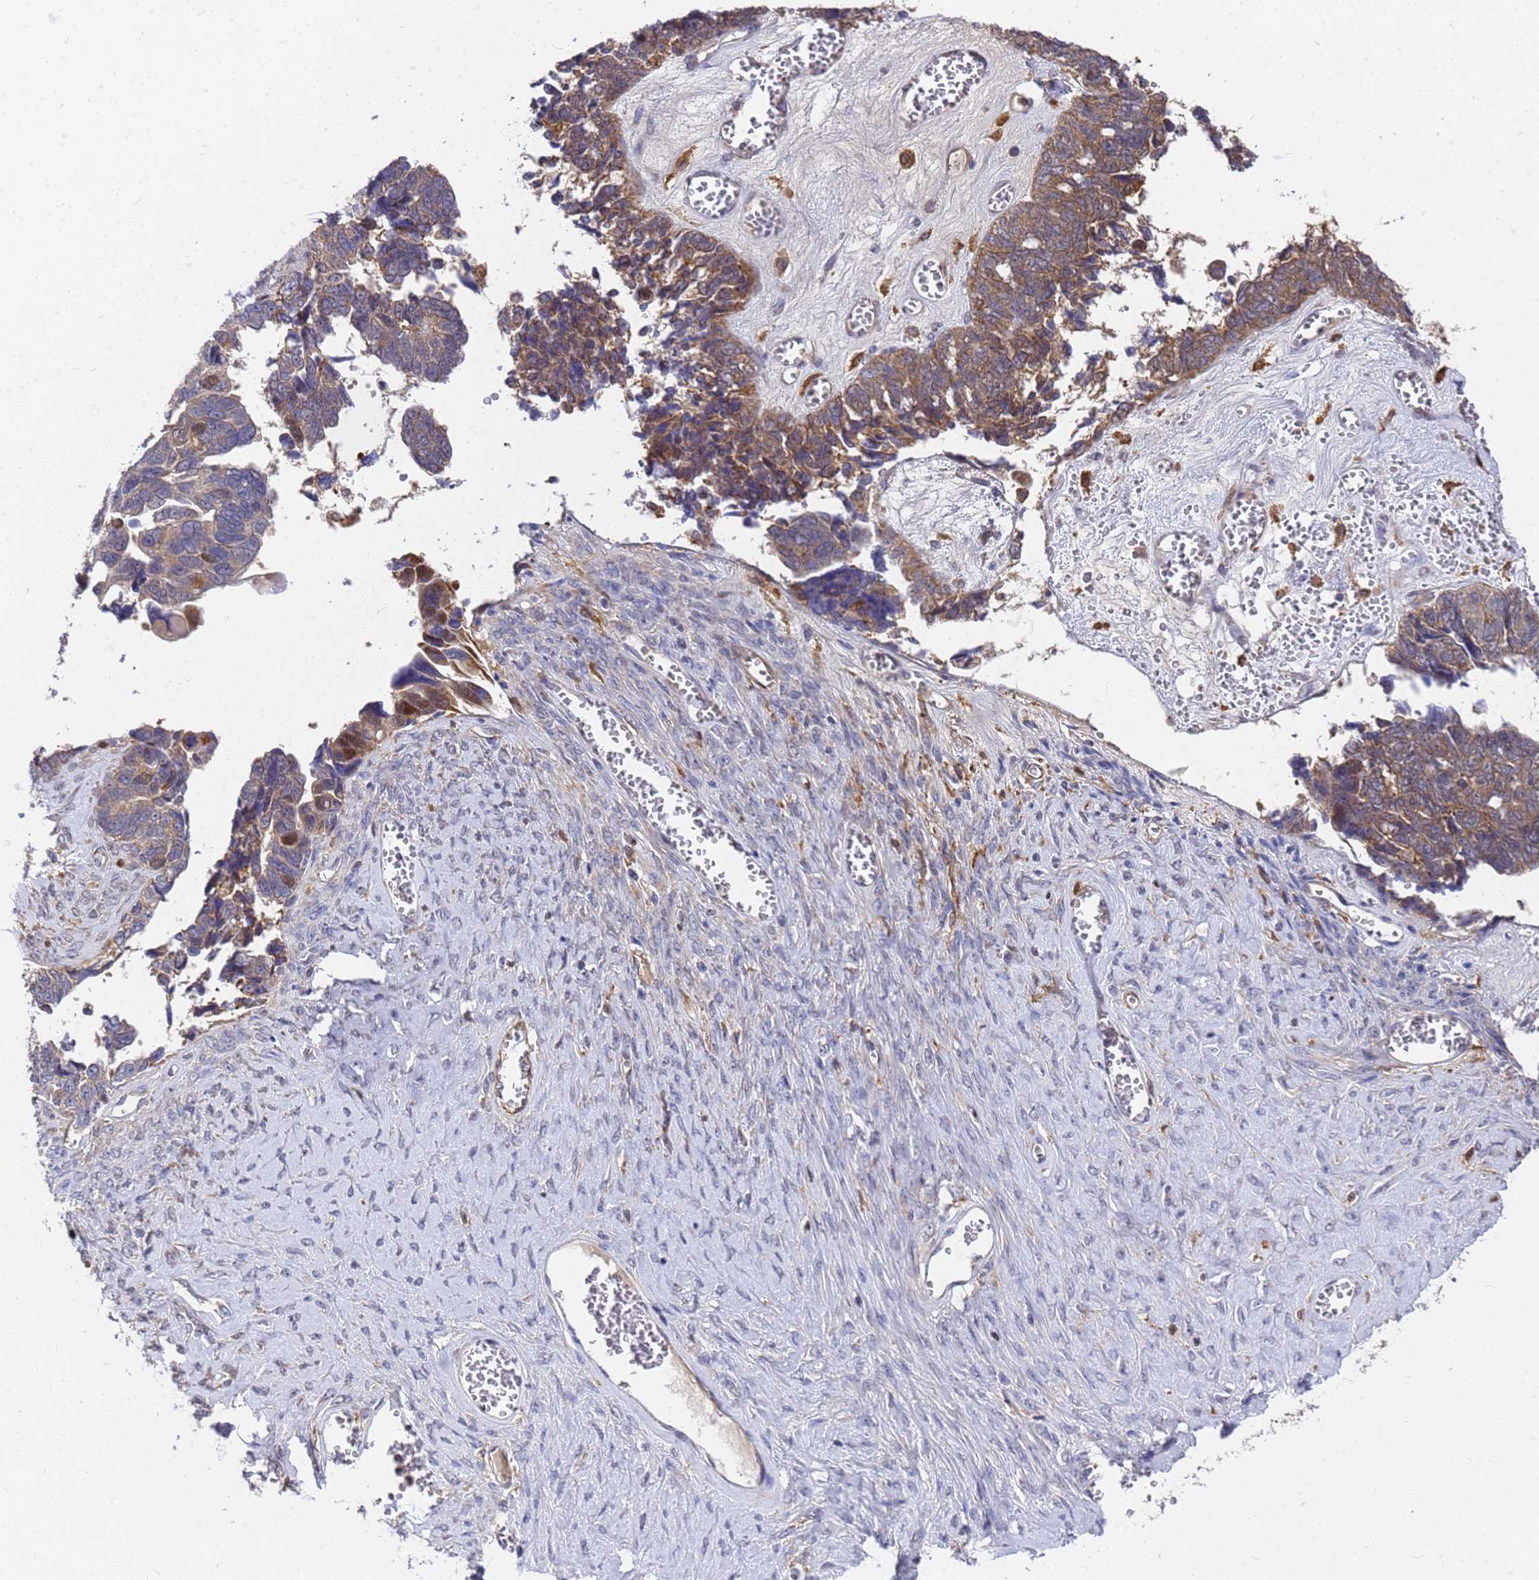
{"staining": {"intensity": "moderate", "quantity": "25%-75%", "location": "cytoplasmic/membranous"}, "tissue": "ovarian cancer", "cell_type": "Tumor cells", "image_type": "cancer", "snomed": [{"axis": "morphology", "description": "Cystadenocarcinoma, serous, NOS"}, {"axis": "topography", "description": "Ovary"}], "caption": "About 25%-75% of tumor cells in serous cystadenocarcinoma (ovarian) display moderate cytoplasmic/membranous protein positivity as visualized by brown immunohistochemical staining.", "gene": "SLC35E2B", "patient": {"sex": "female", "age": 79}}